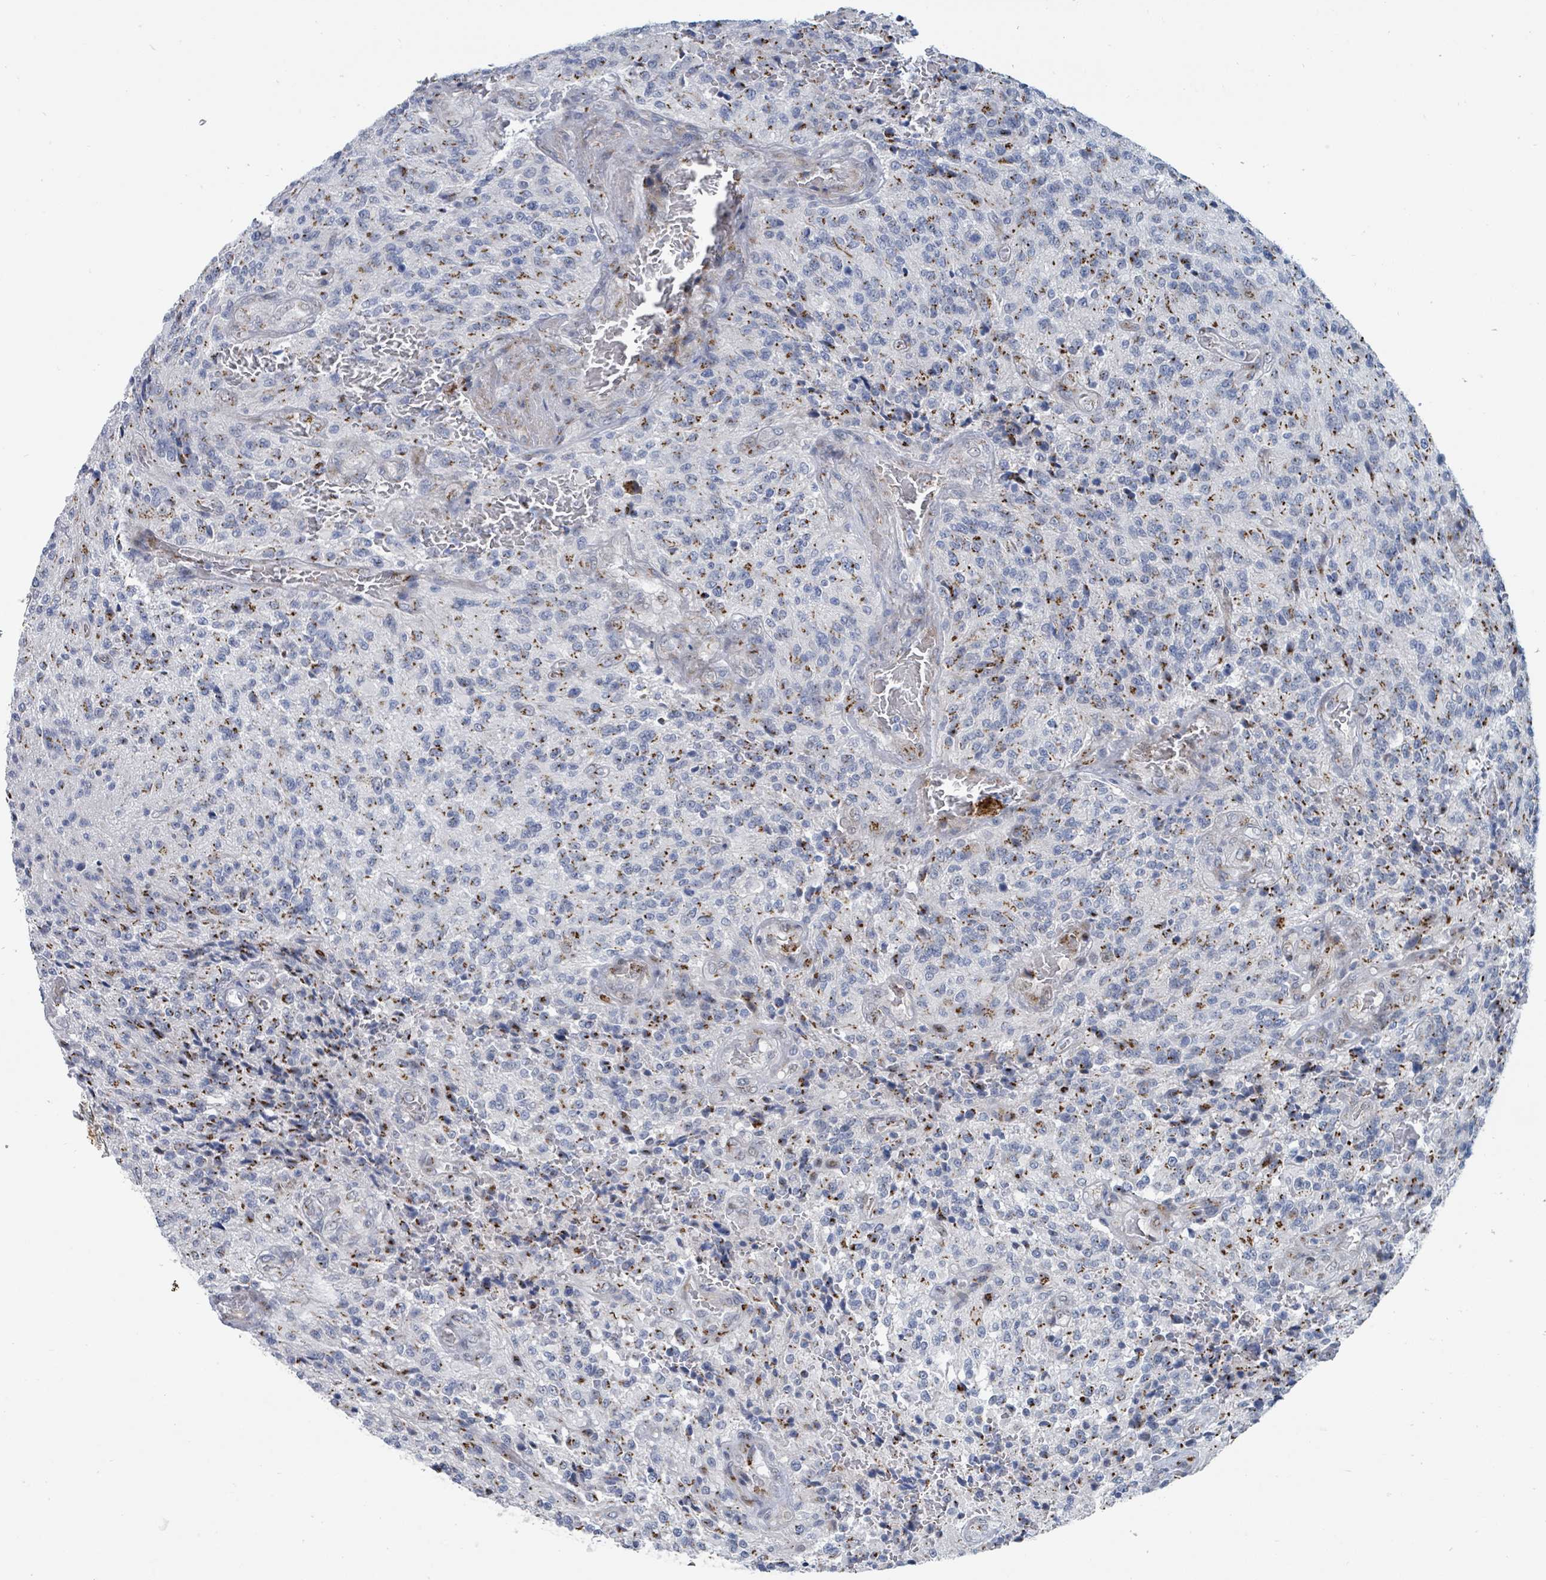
{"staining": {"intensity": "moderate", "quantity": "25%-75%", "location": "cytoplasmic/membranous"}, "tissue": "glioma", "cell_type": "Tumor cells", "image_type": "cancer", "snomed": [{"axis": "morphology", "description": "Normal tissue, NOS"}, {"axis": "morphology", "description": "Glioma, malignant, High grade"}, {"axis": "topography", "description": "Cerebral cortex"}], "caption": "A brown stain labels moderate cytoplasmic/membranous staining of a protein in malignant glioma (high-grade) tumor cells.", "gene": "DCAF5", "patient": {"sex": "male", "age": 56}}